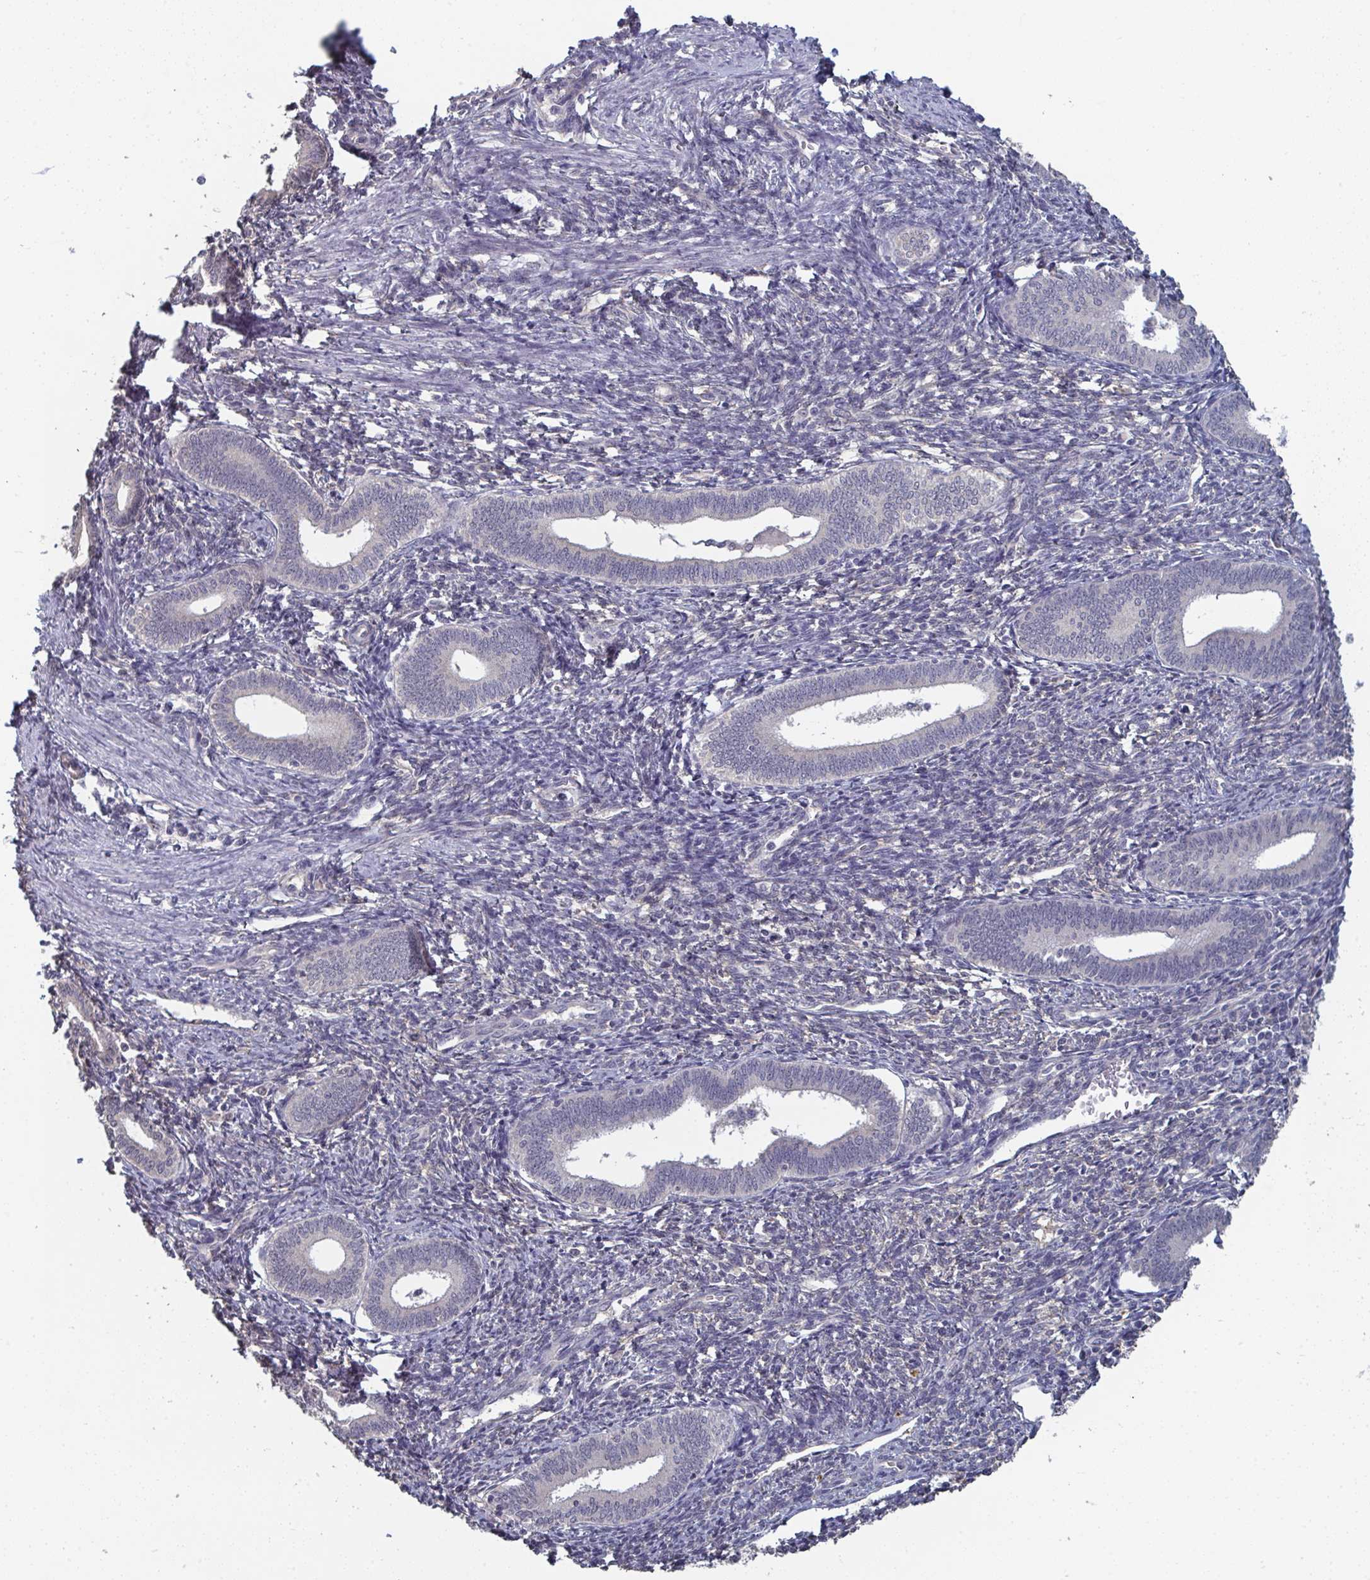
{"staining": {"intensity": "negative", "quantity": "none", "location": "none"}, "tissue": "endometrium", "cell_type": "Cells in endometrial stroma", "image_type": "normal", "snomed": [{"axis": "morphology", "description": "Normal tissue, NOS"}, {"axis": "topography", "description": "Endometrium"}], "caption": "This is an immunohistochemistry (IHC) micrograph of normal endometrium. There is no staining in cells in endometrial stroma.", "gene": "LIX1", "patient": {"sex": "female", "age": 41}}